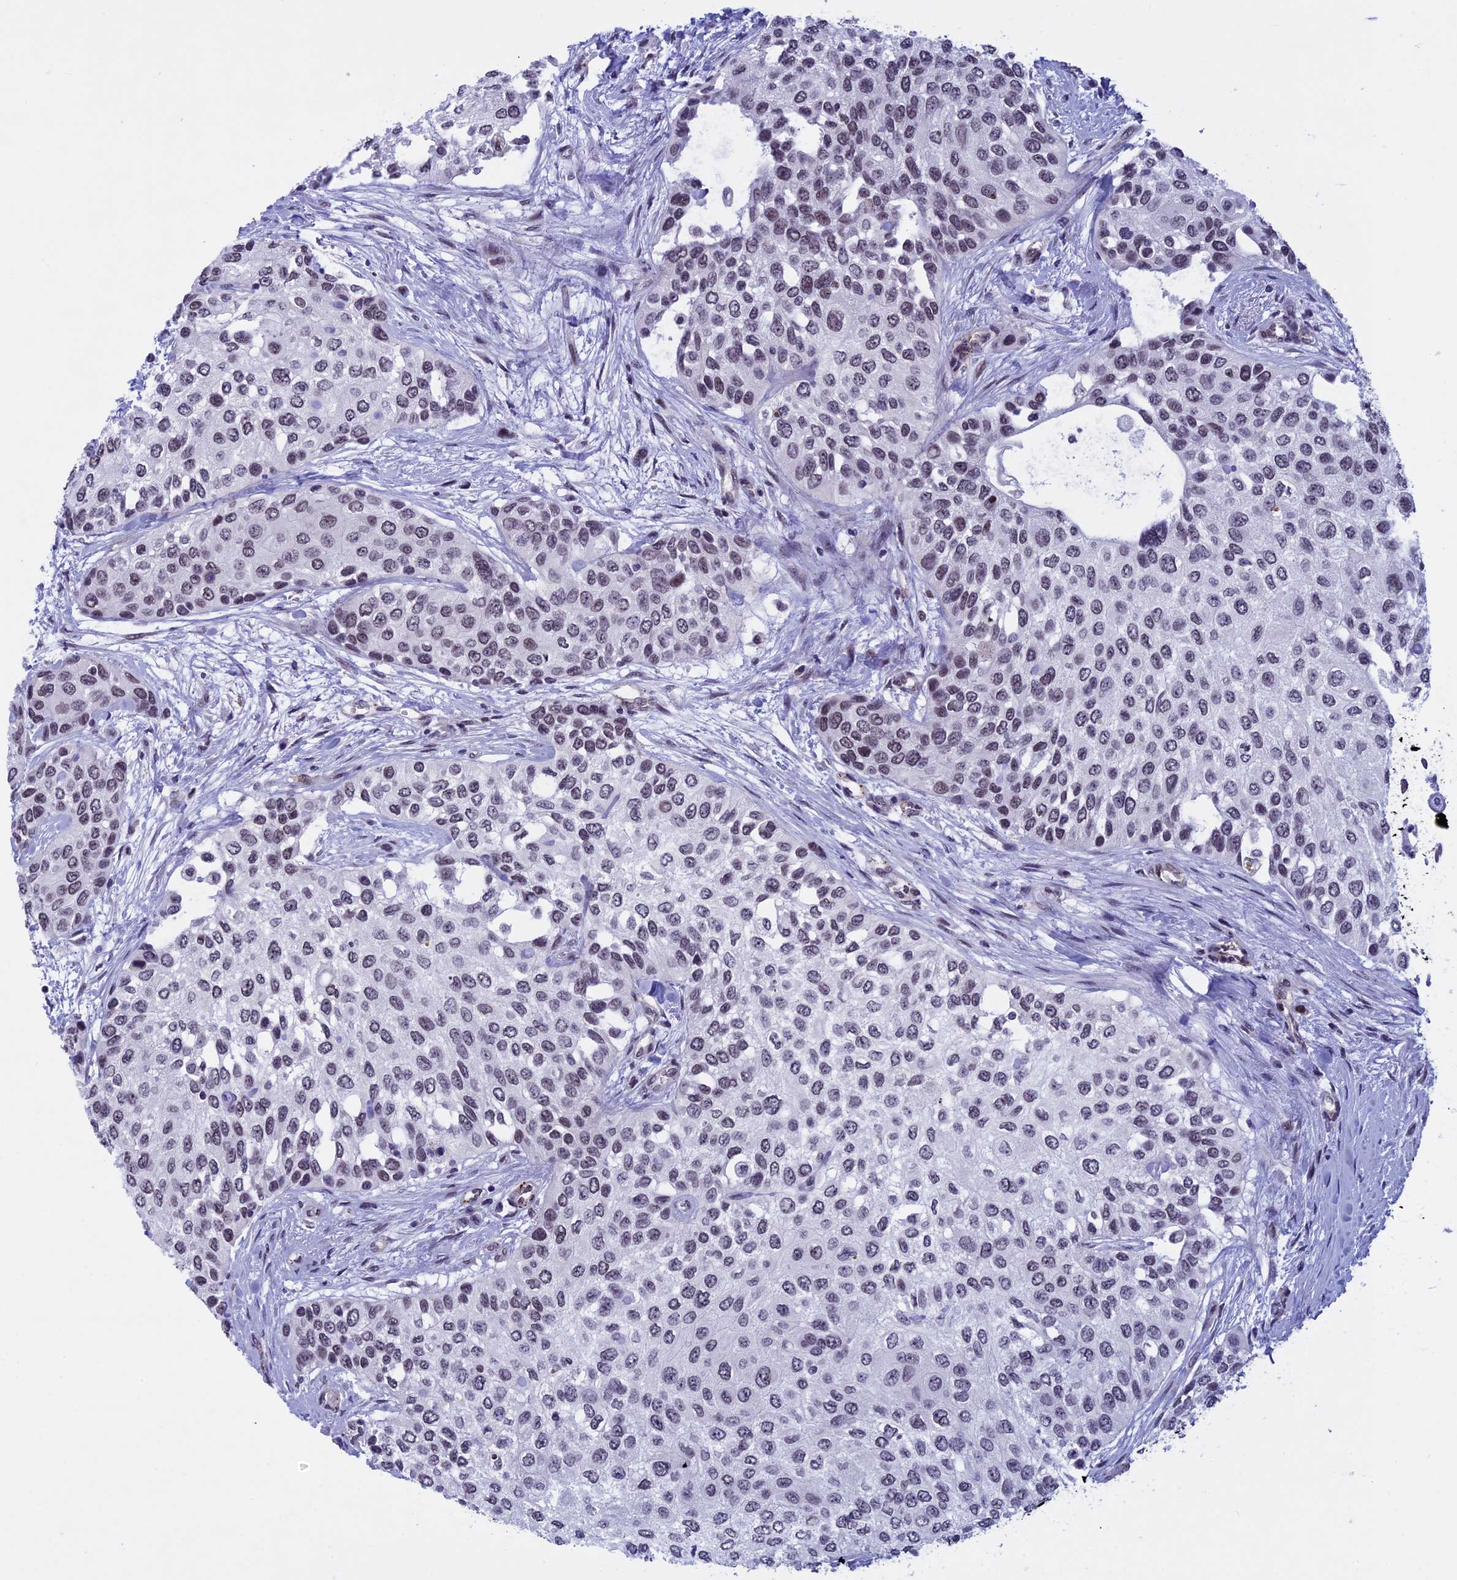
{"staining": {"intensity": "weak", "quantity": ">75%", "location": "nuclear"}, "tissue": "urothelial cancer", "cell_type": "Tumor cells", "image_type": "cancer", "snomed": [{"axis": "morphology", "description": "Normal tissue, NOS"}, {"axis": "morphology", "description": "Urothelial carcinoma, High grade"}, {"axis": "topography", "description": "Vascular tissue"}, {"axis": "topography", "description": "Urinary bladder"}], "caption": "The photomicrograph shows a brown stain indicating the presence of a protein in the nuclear of tumor cells in urothelial carcinoma (high-grade). Ihc stains the protein of interest in brown and the nuclei are stained blue.", "gene": "NIPBL", "patient": {"sex": "female", "age": 56}}